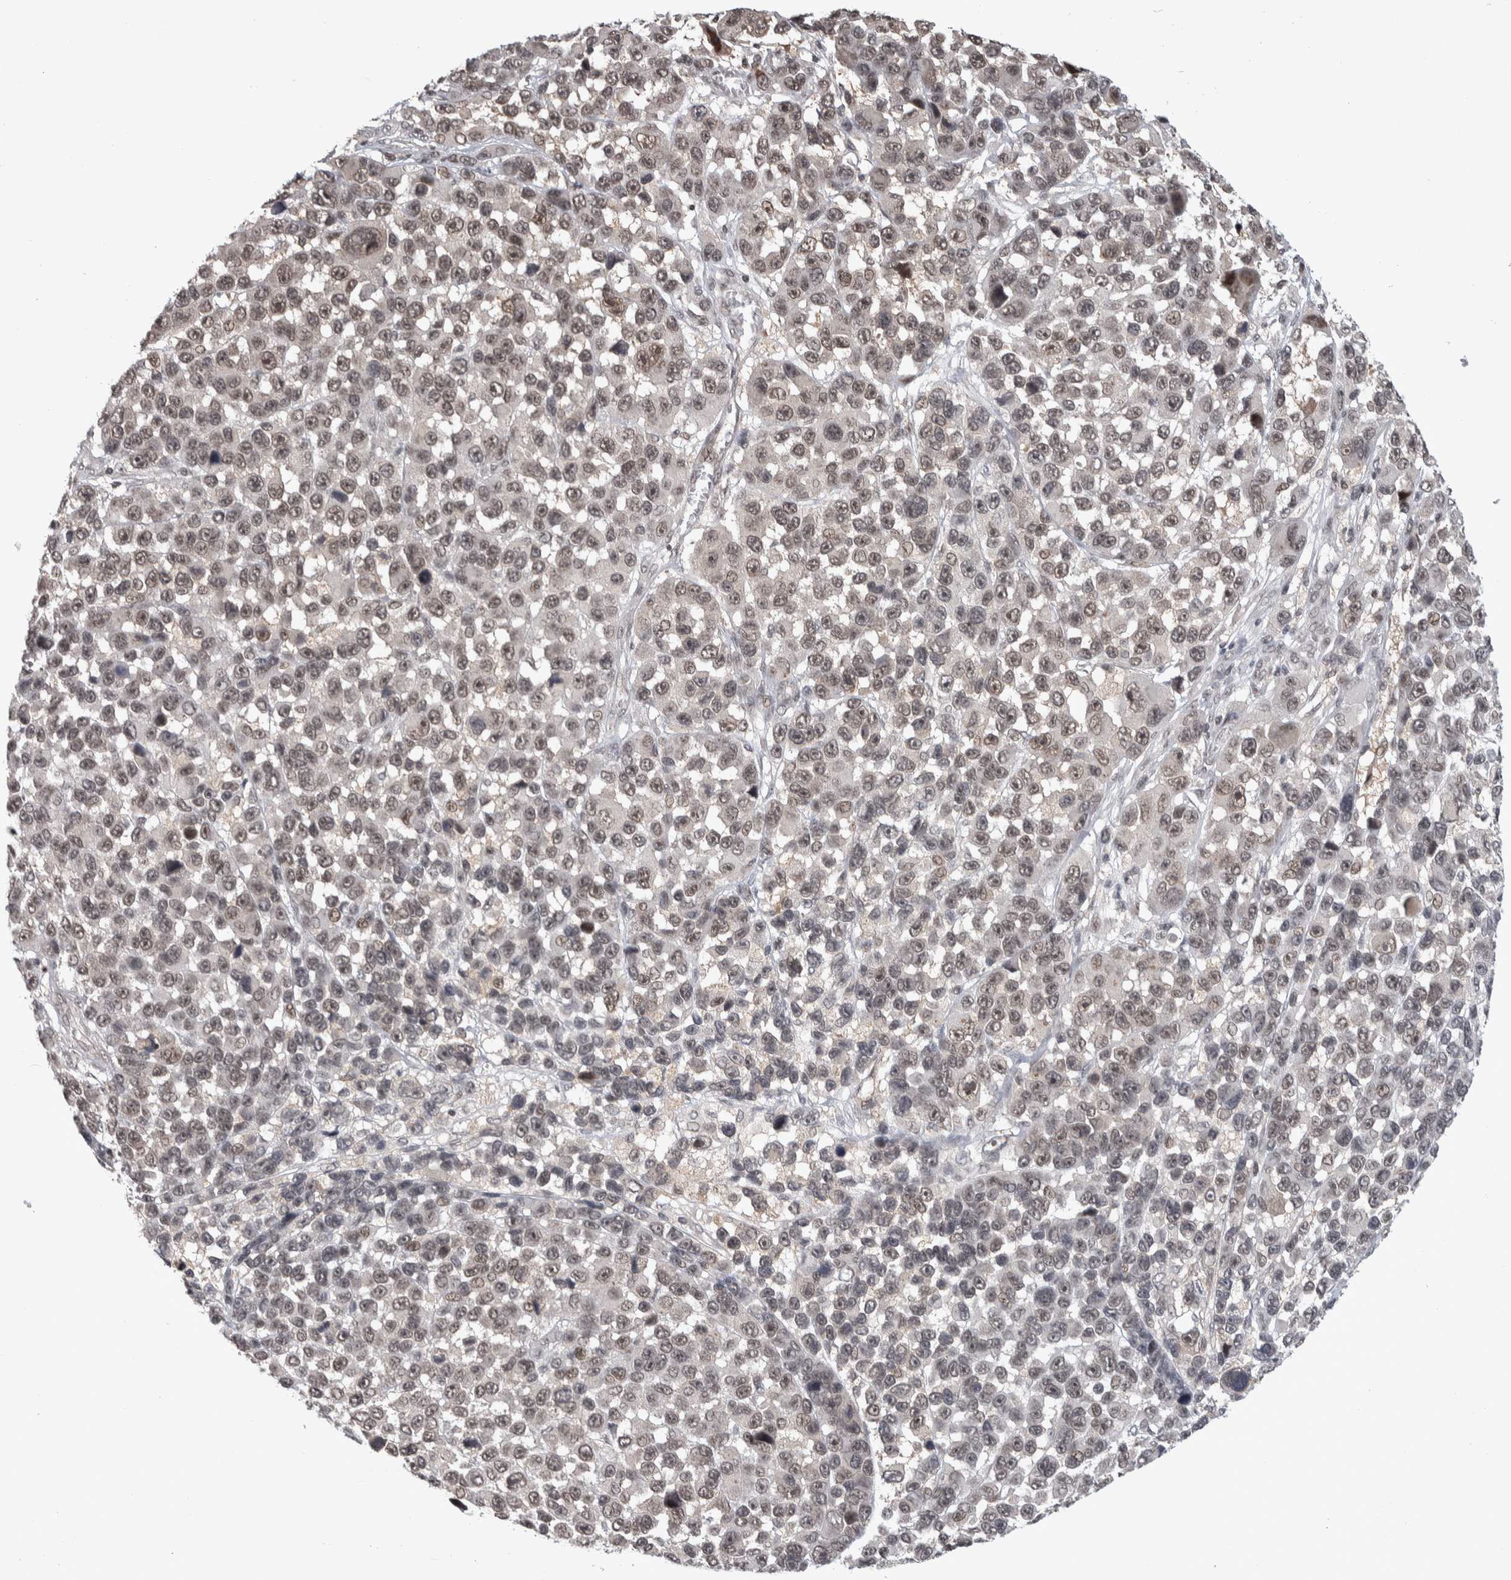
{"staining": {"intensity": "moderate", "quantity": ">75%", "location": "nuclear"}, "tissue": "melanoma", "cell_type": "Tumor cells", "image_type": "cancer", "snomed": [{"axis": "morphology", "description": "Malignant melanoma, NOS"}, {"axis": "topography", "description": "Skin"}], "caption": "Immunohistochemistry (IHC) staining of melanoma, which displays medium levels of moderate nuclear staining in about >75% of tumor cells indicating moderate nuclear protein expression. The staining was performed using DAB (brown) for protein detection and nuclei were counterstained in hematoxylin (blue).", "gene": "ZSCAN21", "patient": {"sex": "male", "age": 53}}